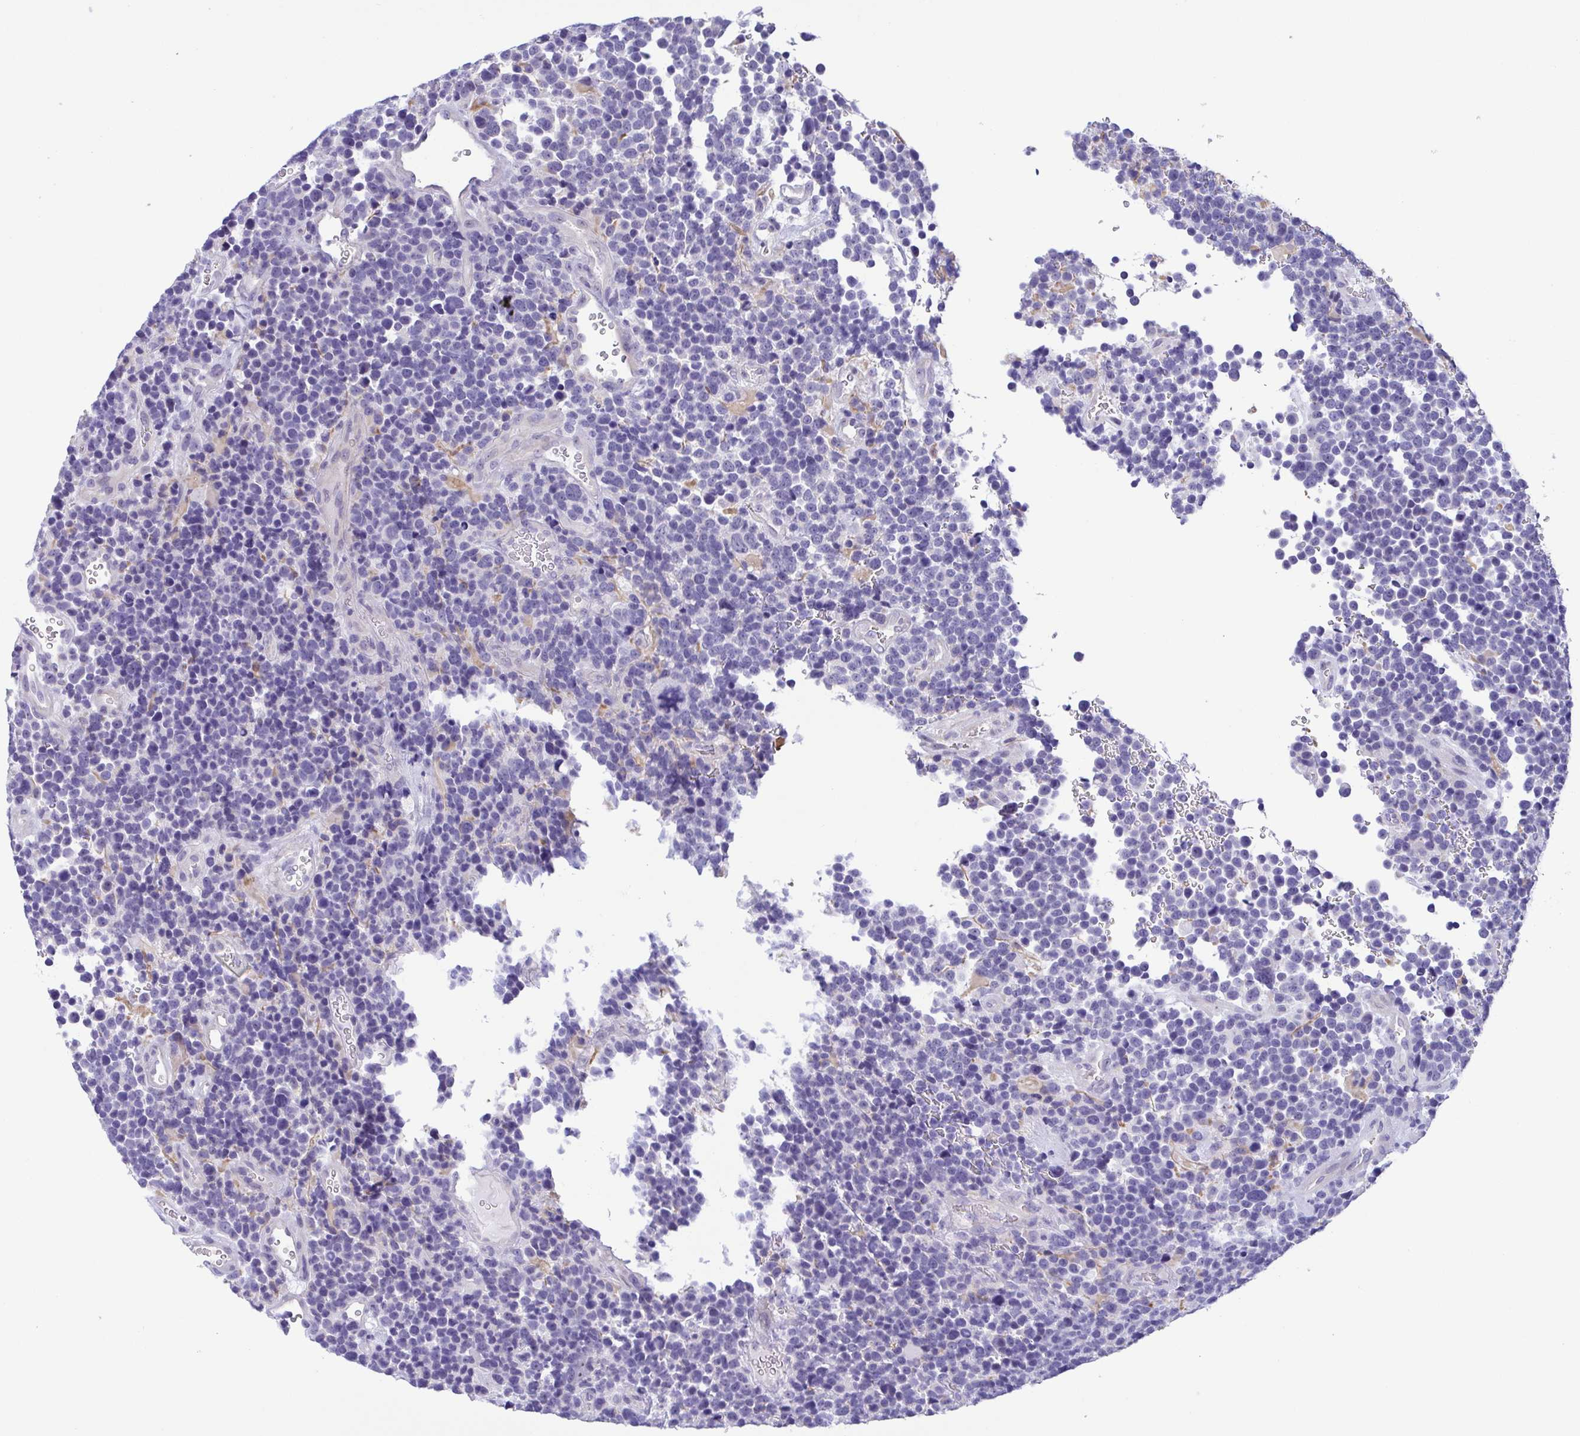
{"staining": {"intensity": "negative", "quantity": "none", "location": "none"}, "tissue": "glioma", "cell_type": "Tumor cells", "image_type": "cancer", "snomed": [{"axis": "morphology", "description": "Glioma, malignant, High grade"}, {"axis": "topography", "description": "Brain"}], "caption": "The immunohistochemistry image has no significant staining in tumor cells of high-grade glioma (malignant) tissue.", "gene": "MYL7", "patient": {"sex": "male", "age": 33}}